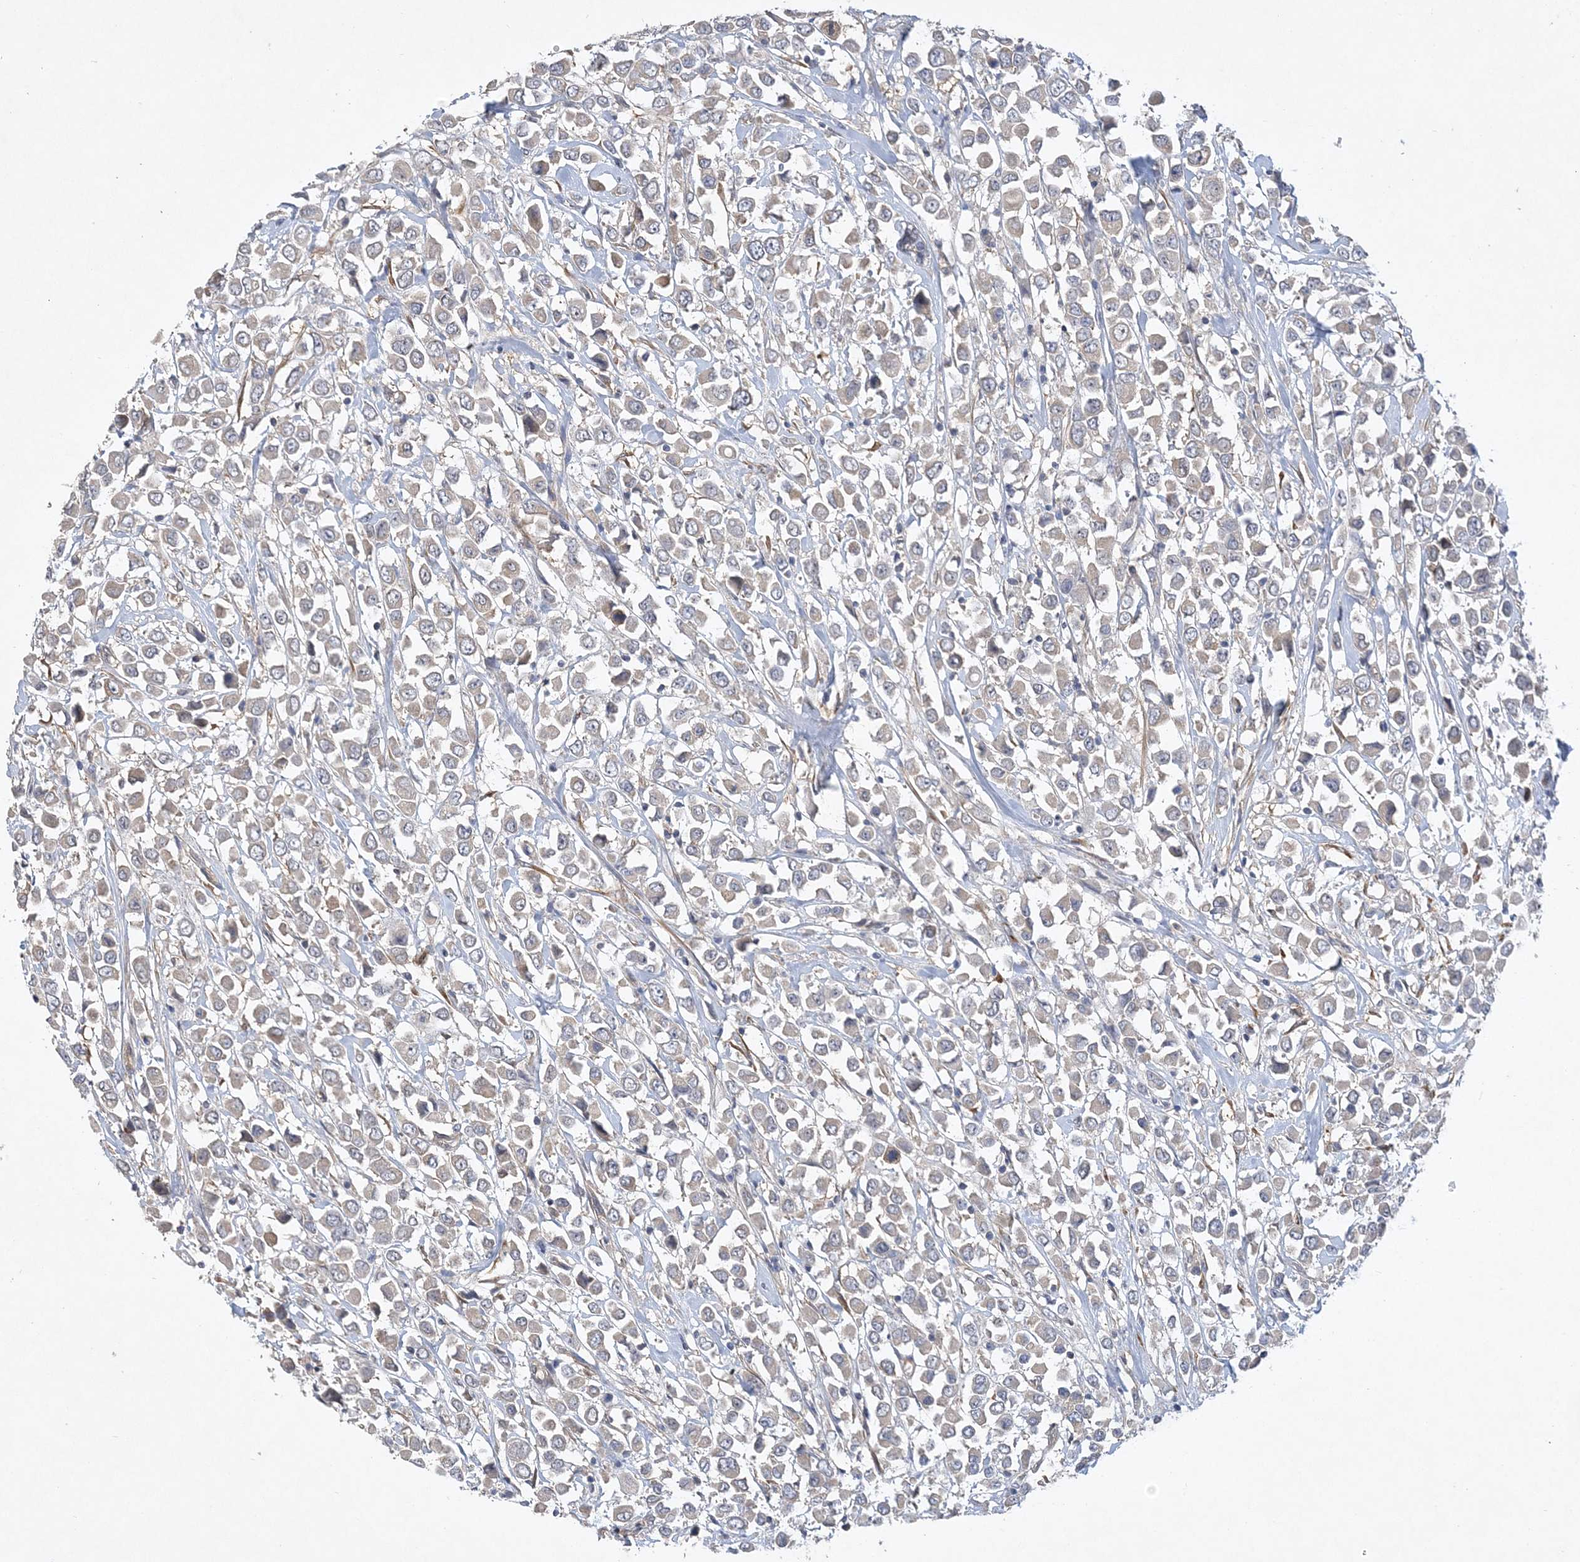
{"staining": {"intensity": "weak", "quantity": "<25%", "location": "cytoplasmic/membranous"}, "tissue": "breast cancer", "cell_type": "Tumor cells", "image_type": "cancer", "snomed": [{"axis": "morphology", "description": "Duct carcinoma"}, {"axis": "topography", "description": "Breast"}], "caption": "An image of human breast cancer (invasive ductal carcinoma) is negative for staining in tumor cells. The staining is performed using DAB (3,3'-diaminobenzidine) brown chromogen with nuclei counter-stained in using hematoxylin.", "gene": "MAP4K5", "patient": {"sex": "female", "age": 61}}